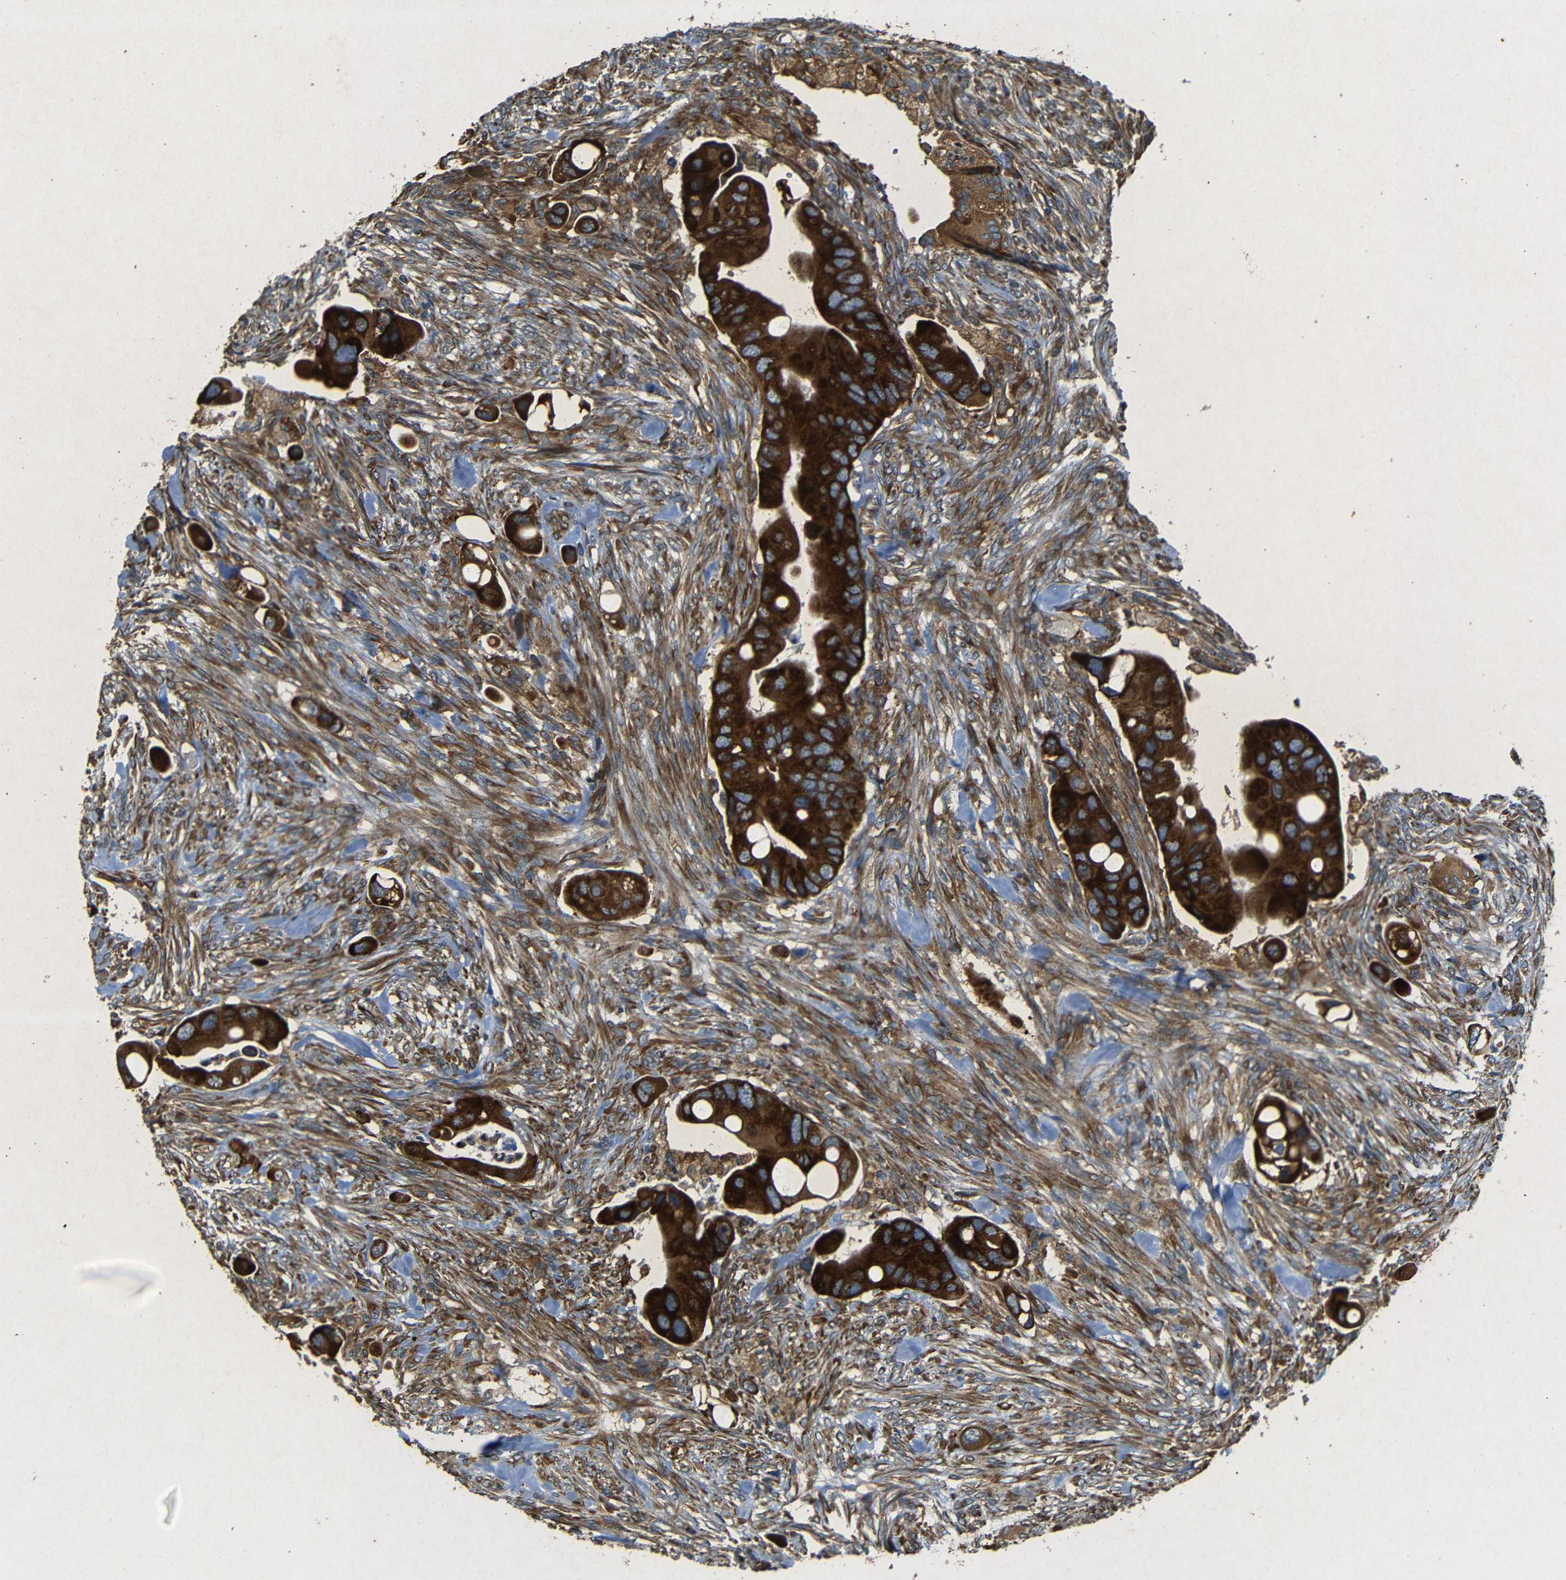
{"staining": {"intensity": "strong", "quantity": ">75%", "location": "cytoplasmic/membranous"}, "tissue": "colorectal cancer", "cell_type": "Tumor cells", "image_type": "cancer", "snomed": [{"axis": "morphology", "description": "Adenocarcinoma, NOS"}, {"axis": "topography", "description": "Rectum"}], "caption": "High-magnification brightfield microscopy of colorectal cancer stained with DAB (brown) and counterstained with hematoxylin (blue). tumor cells exhibit strong cytoplasmic/membranous staining is seen in approximately>75% of cells.", "gene": "BTF3", "patient": {"sex": "female", "age": 57}}